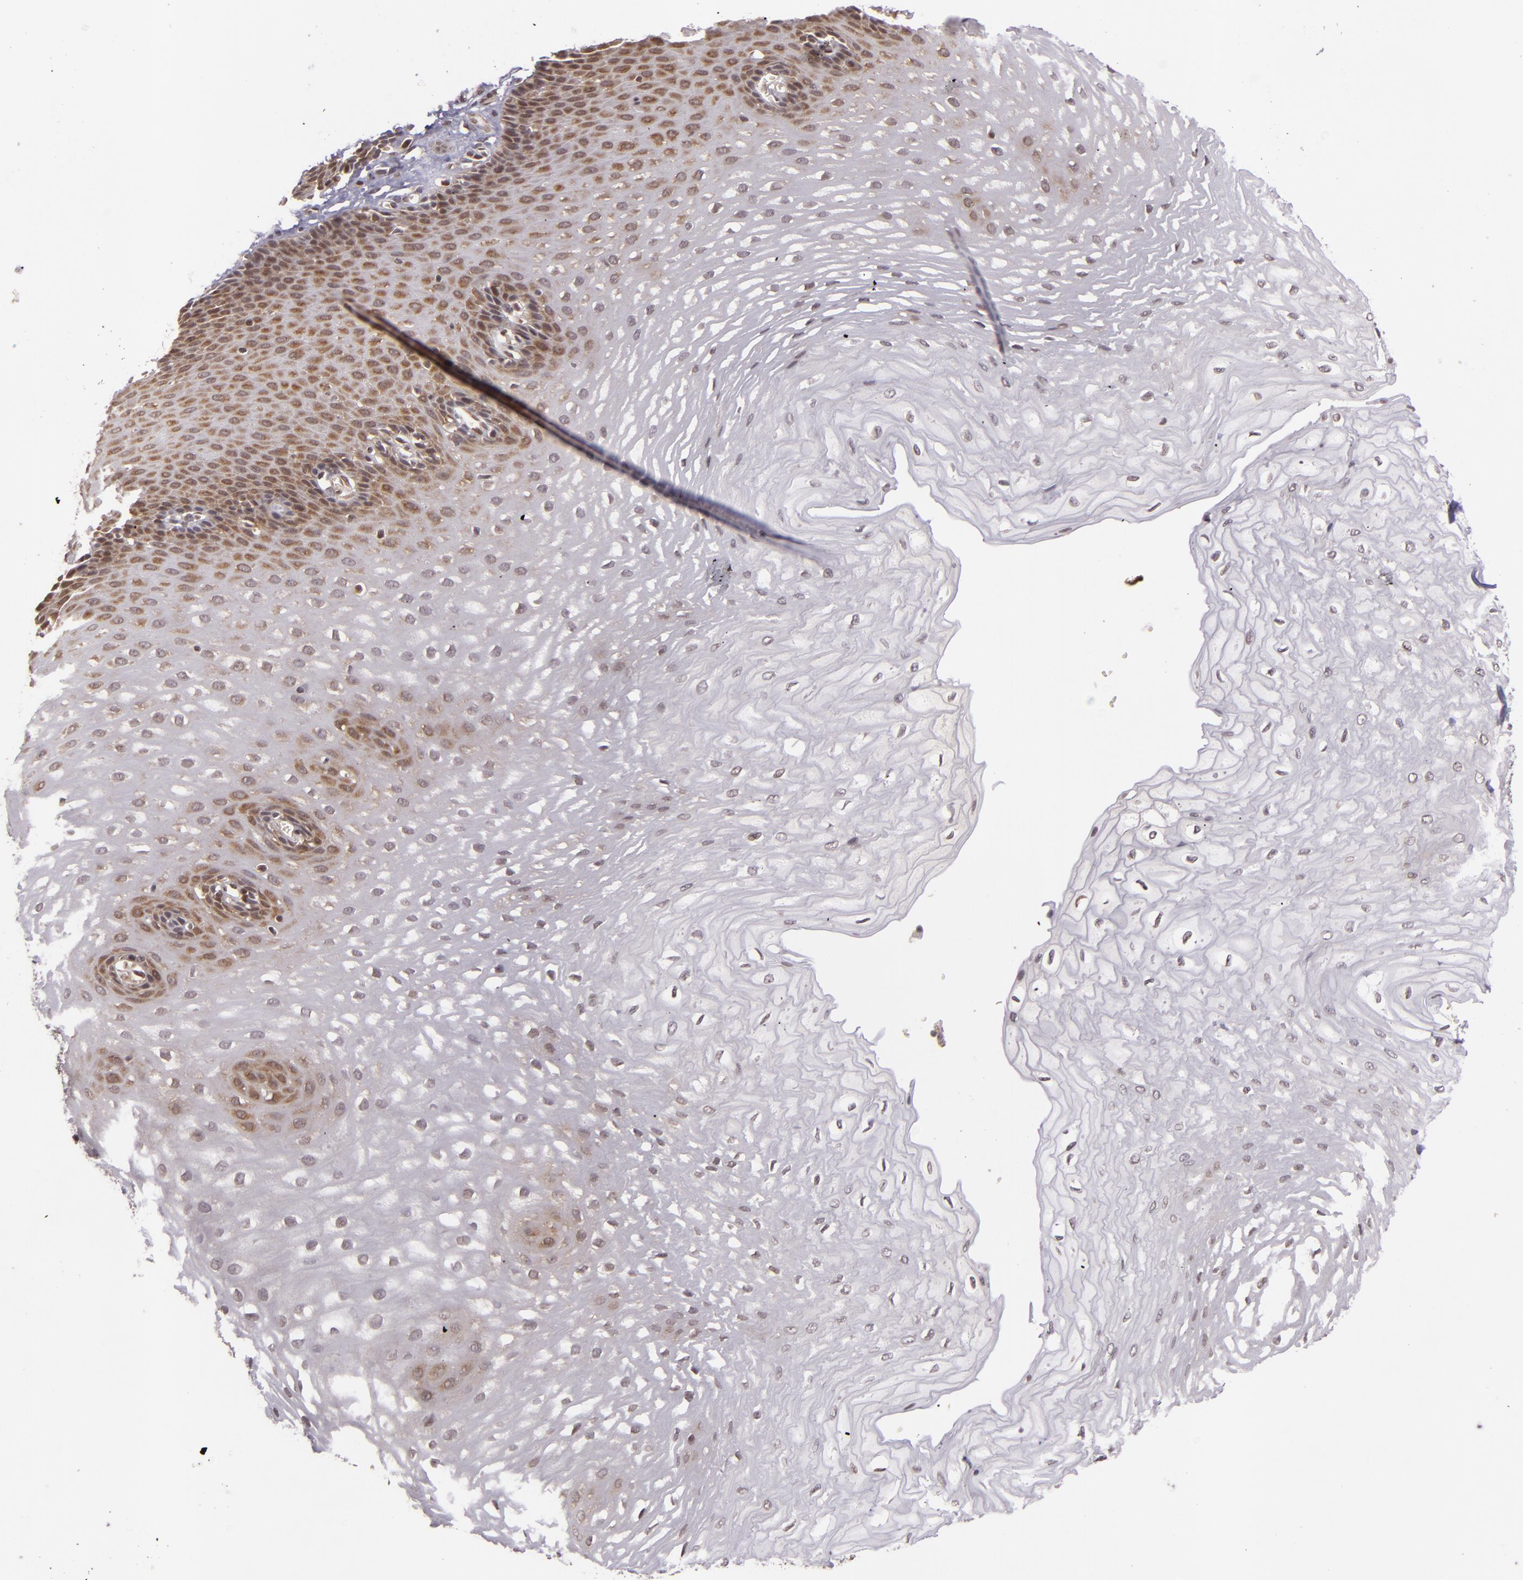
{"staining": {"intensity": "moderate", "quantity": "25%-75%", "location": "nuclear"}, "tissue": "esophagus", "cell_type": "Squamous epithelial cells", "image_type": "normal", "snomed": [{"axis": "morphology", "description": "Normal tissue, NOS"}, {"axis": "topography", "description": "Esophagus"}], "caption": "The photomicrograph exhibits immunohistochemical staining of benign esophagus. There is moderate nuclear positivity is appreciated in about 25%-75% of squamous epithelial cells.", "gene": "ZBTB33", "patient": {"sex": "male", "age": 70}}